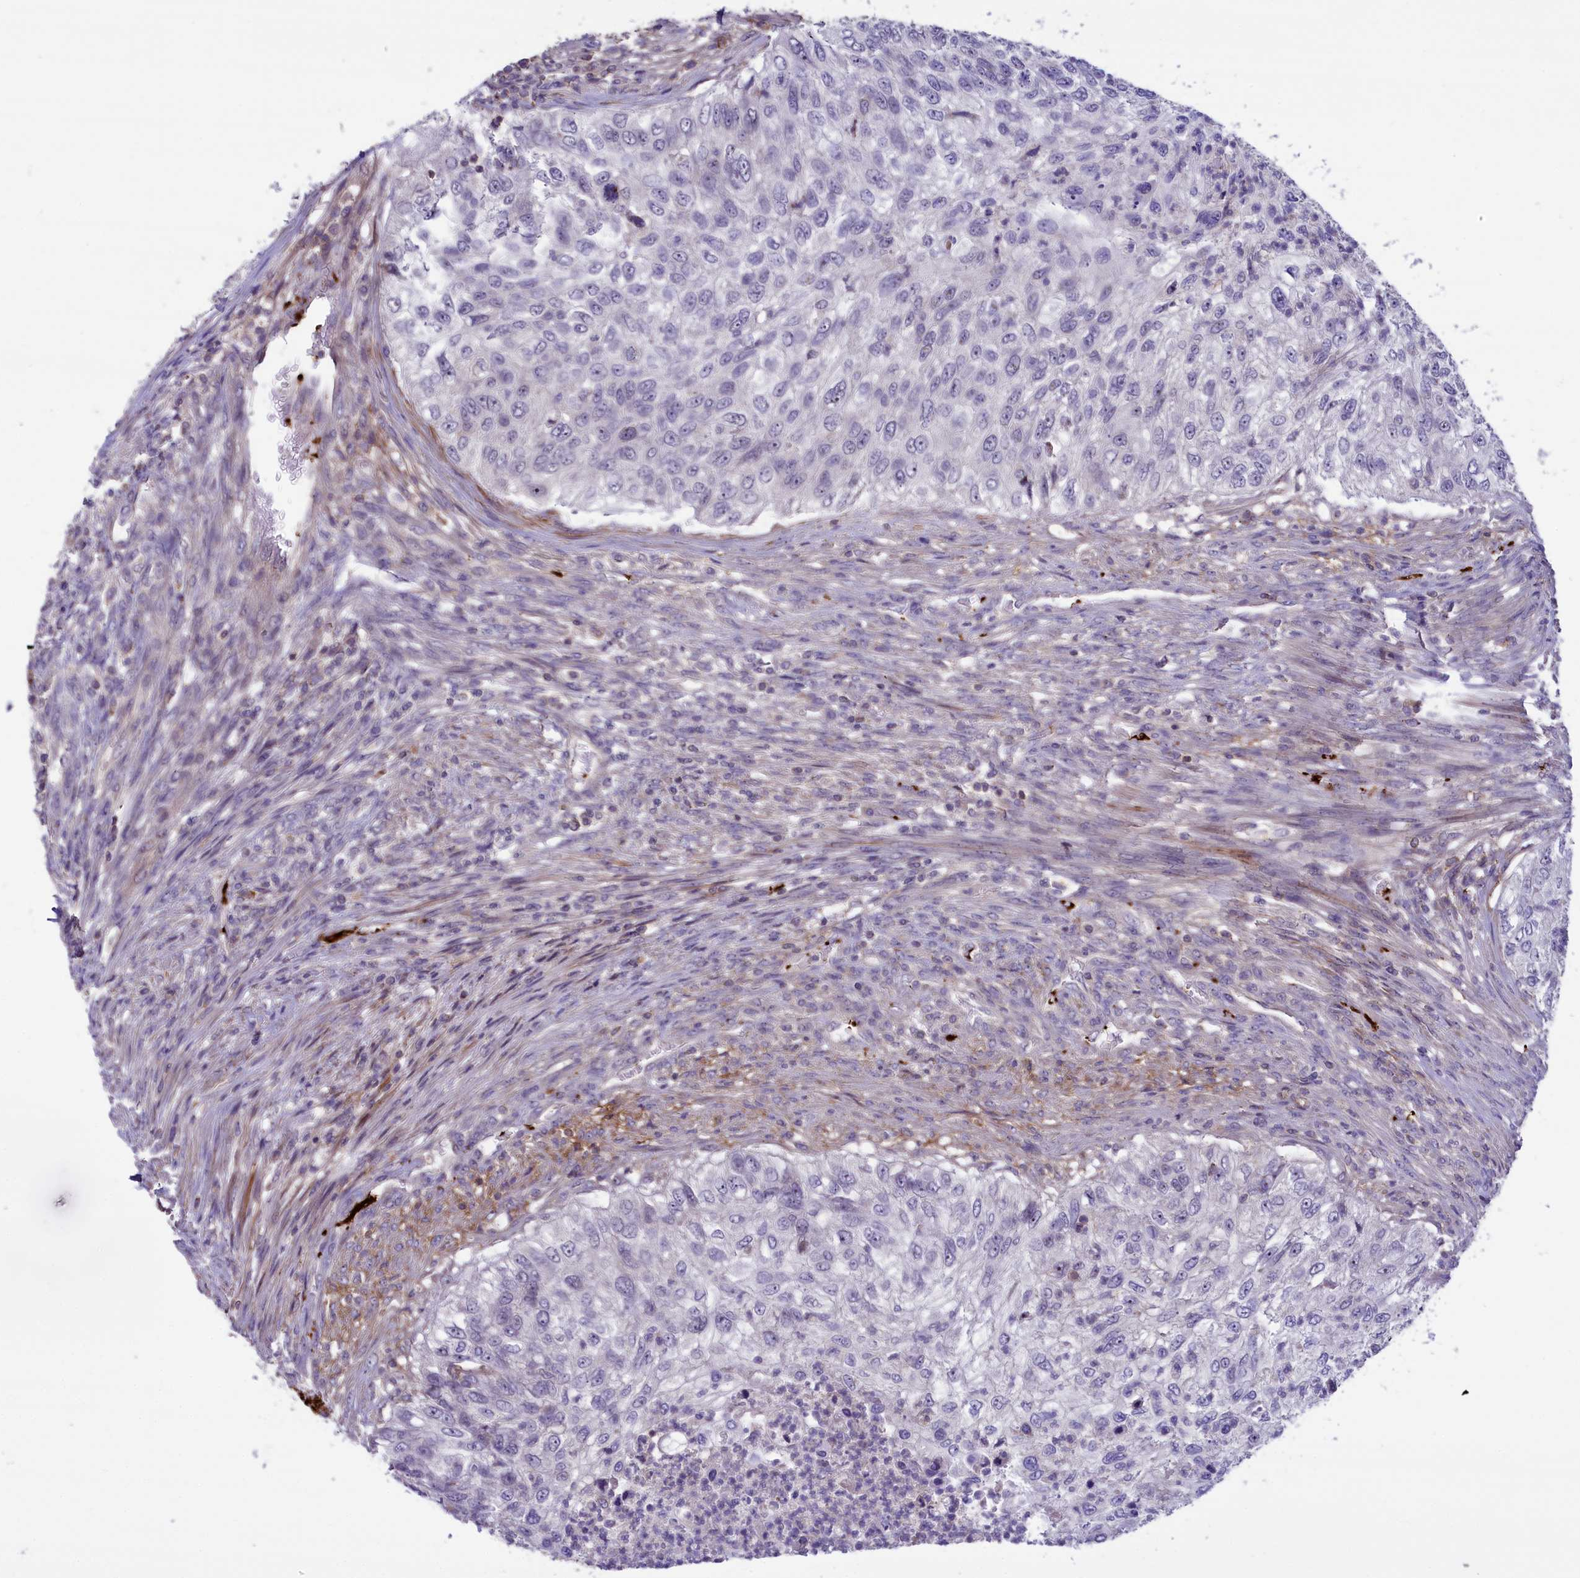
{"staining": {"intensity": "negative", "quantity": "none", "location": "none"}, "tissue": "urothelial cancer", "cell_type": "Tumor cells", "image_type": "cancer", "snomed": [{"axis": "morphology", "description": "Urothelial carcinoma, High grade"}, {"axis": "topography", "description": "Urinary bladder"}], "caption": "Protein analysis of urothelial carcinoma (high-grade) displays no significant staining in tumor cells.", "gene": "HEATR3", "patient": {"sex": "female", "age": 60}}